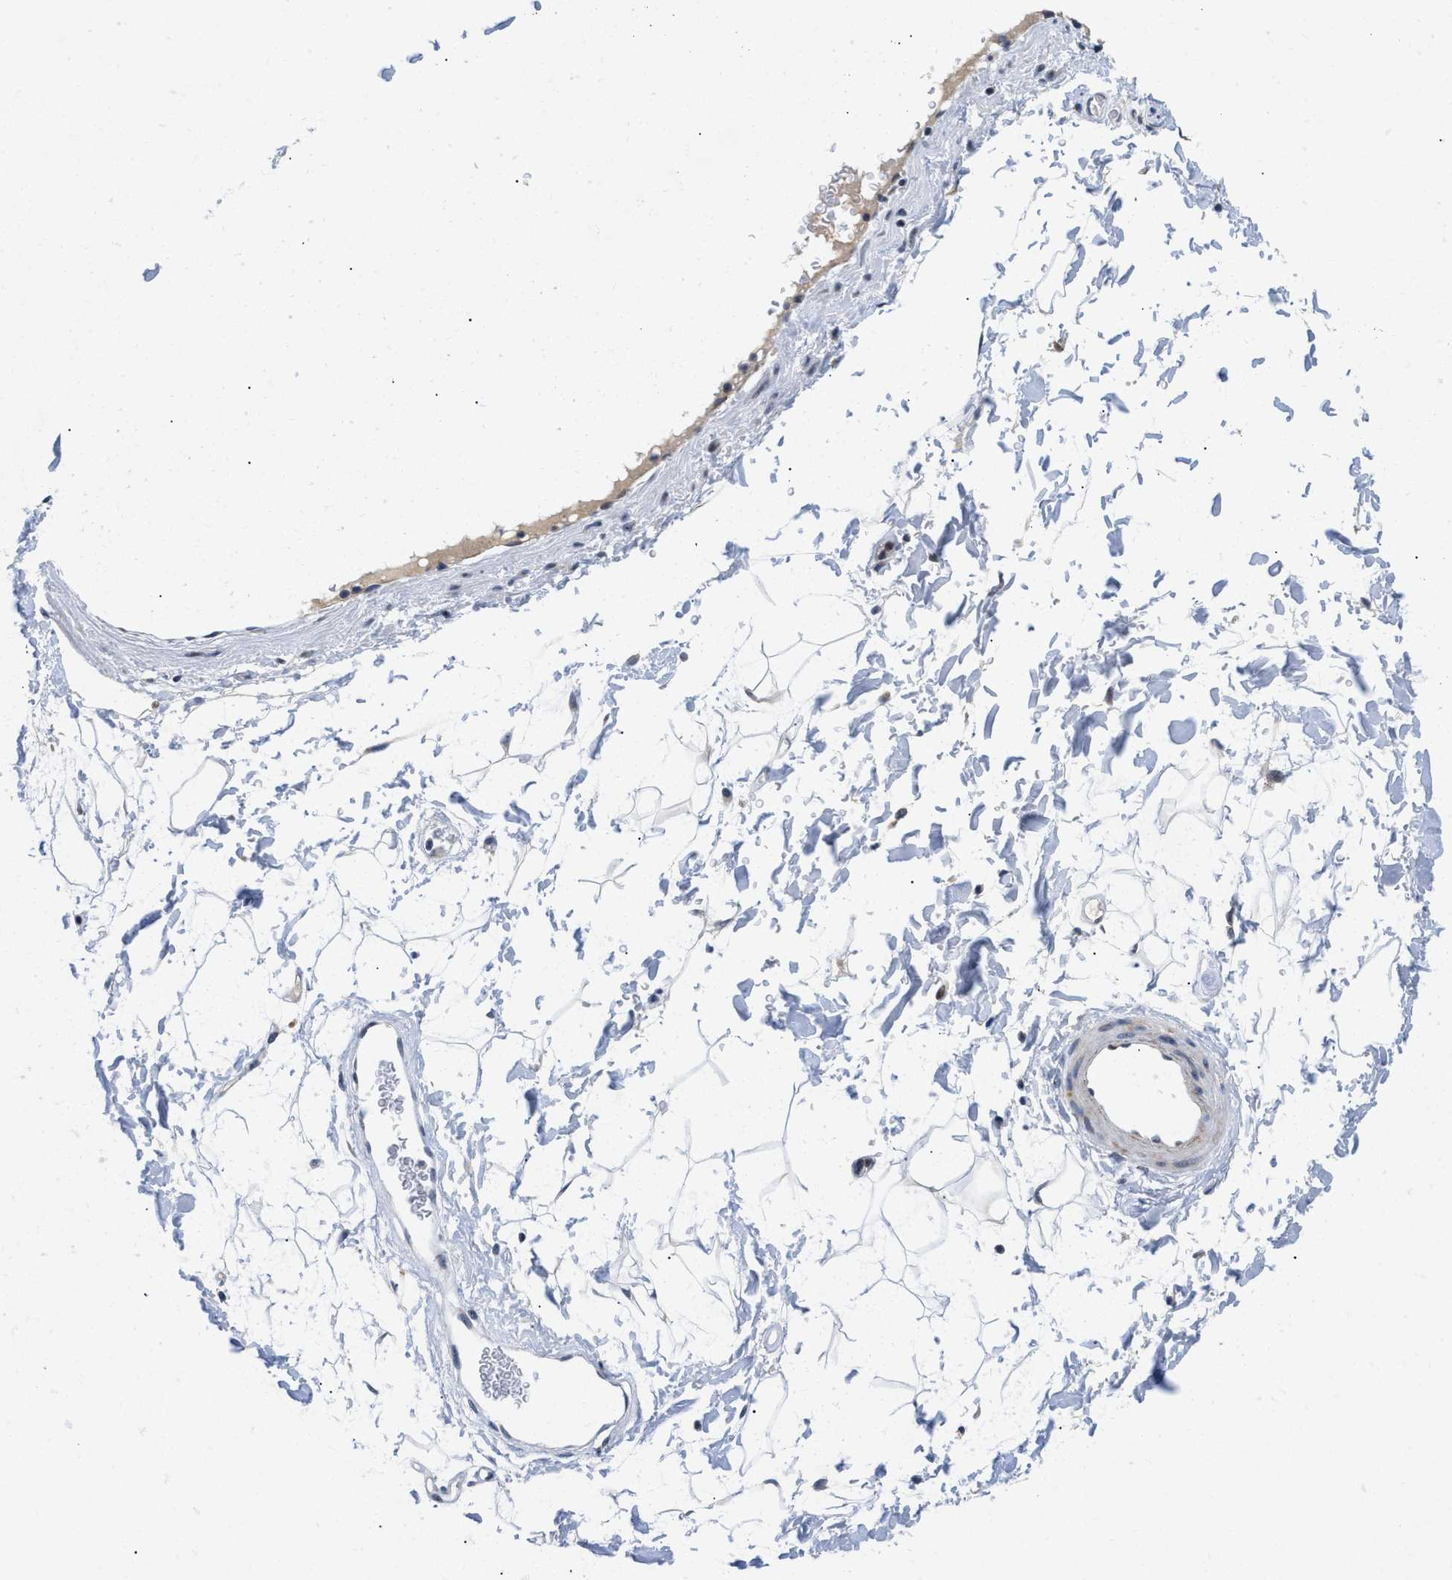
{"staining": {"intensity": "negative", "quantity": "none", "location": "none"}, "tissue": "adipose tissue", "cell_type": "Adipocytes", "image_type": "normal", "snomed": [{"axis": "morphology", "description": "Normal tissue, NOS"}, {"axis": "topography", "description": "Soft tissue"}], "caption": "Immunohistochemistry photomicrograph of normal adipose tissue: adipose tissue stained with DAB demonstrates no significant protein expression in adipocytes. The staining is performed using DAB (3,3'-diaminobenzidine) brown chromogen with nuclei counter-stained in using hematoxylin.", "gene": "IKBKE", "patient": {"sex": "male", "age": 72}}